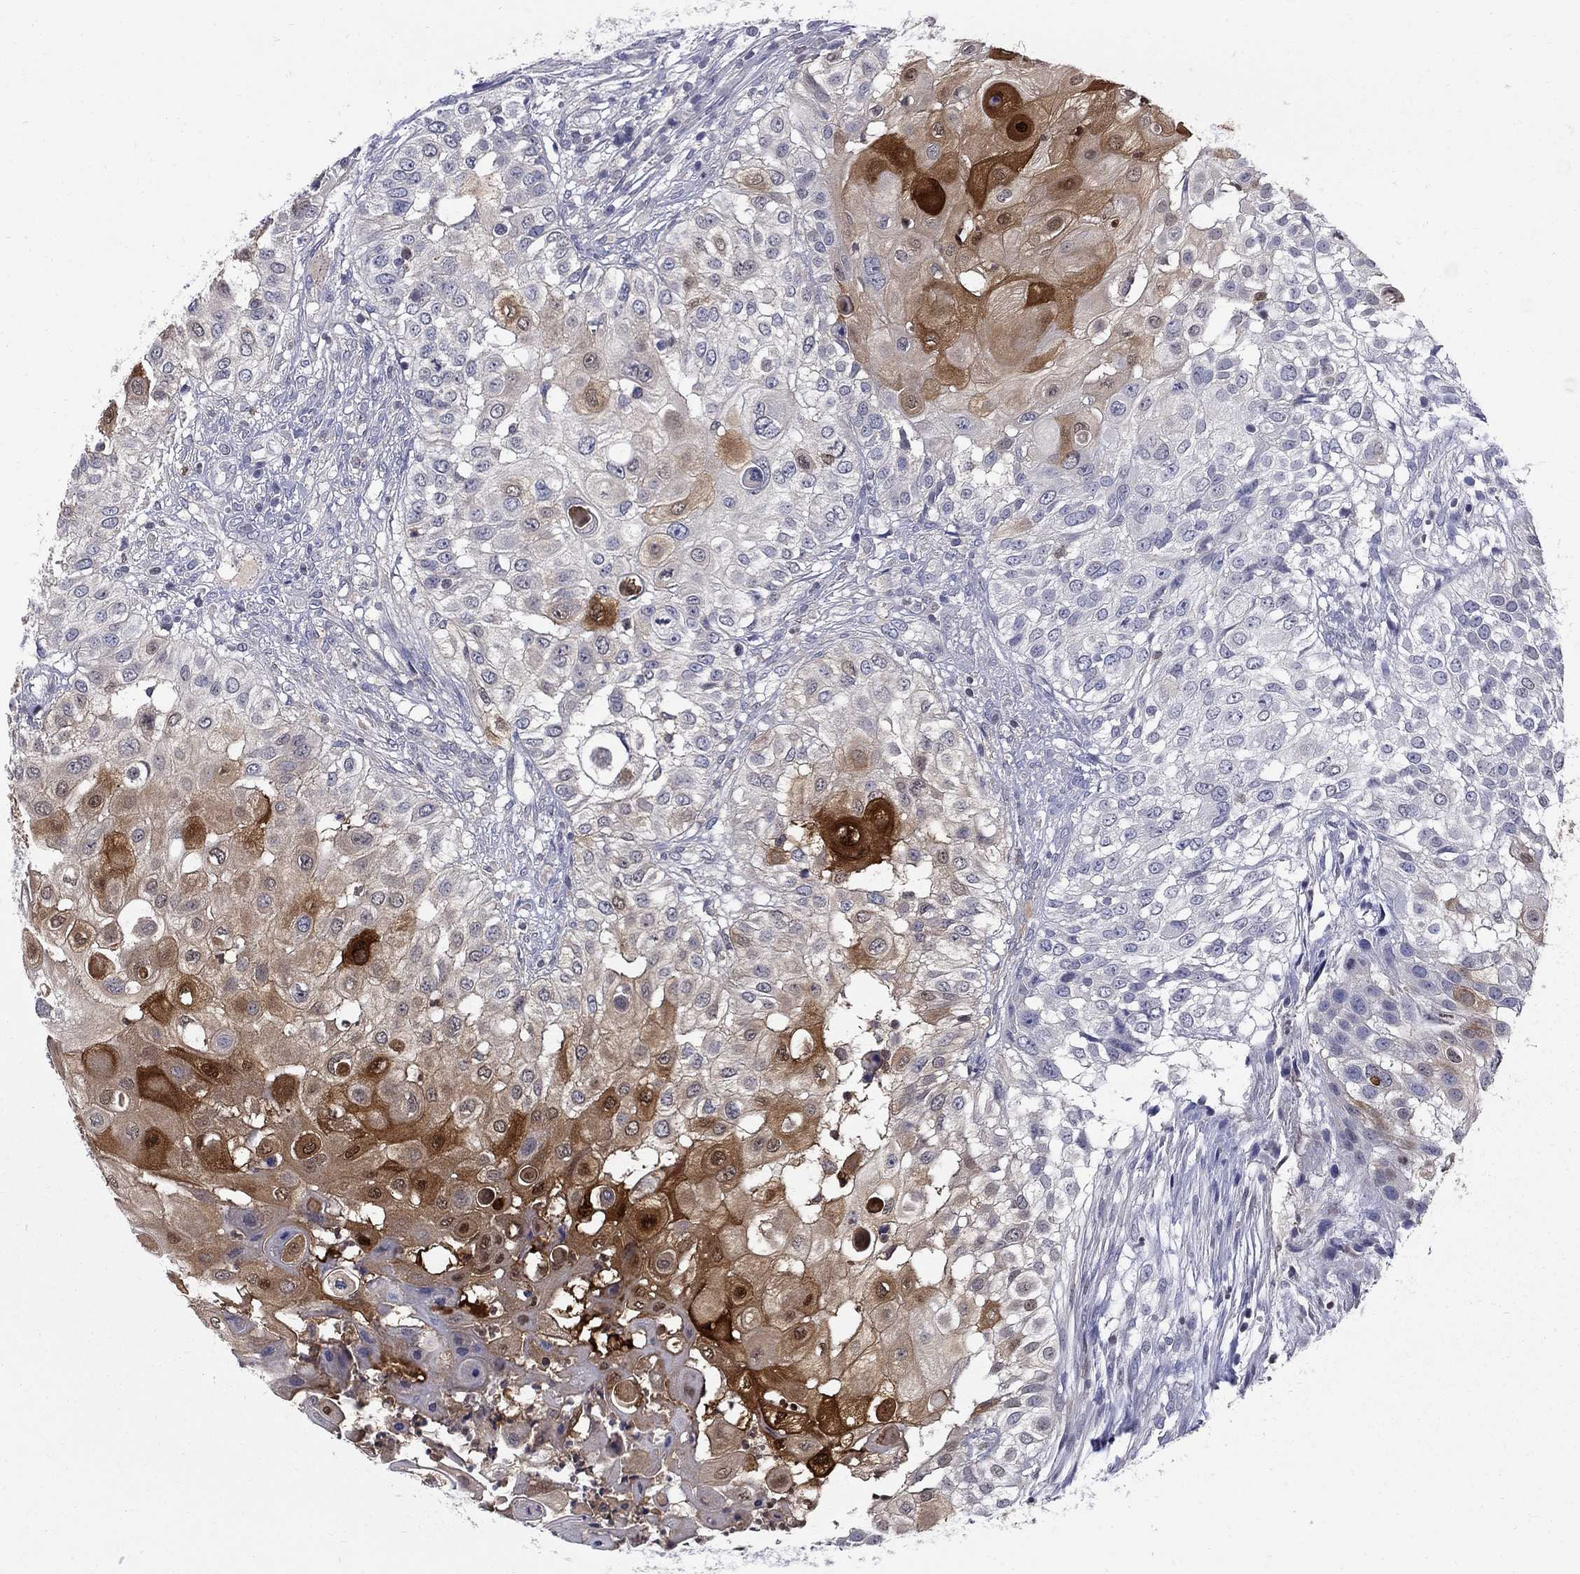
{"staining": {"intensity": "strong", "quantity": "<25%", "location": "cytoplasmic/membranous"}, "tissue": "urothelial cancer", "cell_type": "Tumor cells", "image_type": "cancer", "snomed": [{"axis": "morphology", "description": "Urothelial carcinoma, High grade"}, {"axis": "topography", "description": "Urinary bladder"}], "caption": "Protein positivity by immunohistochemistry displays strong cytoplasmic/membranous expression in about <25% of tumor cells in high-grade urothelial carcinoma. Immunohistochemistry (ihc) stains the protein of interest in brown and the nuclei are stained blue.", "gene": "SERPINB2", "patient": {"sex": "female", "age": 79}}